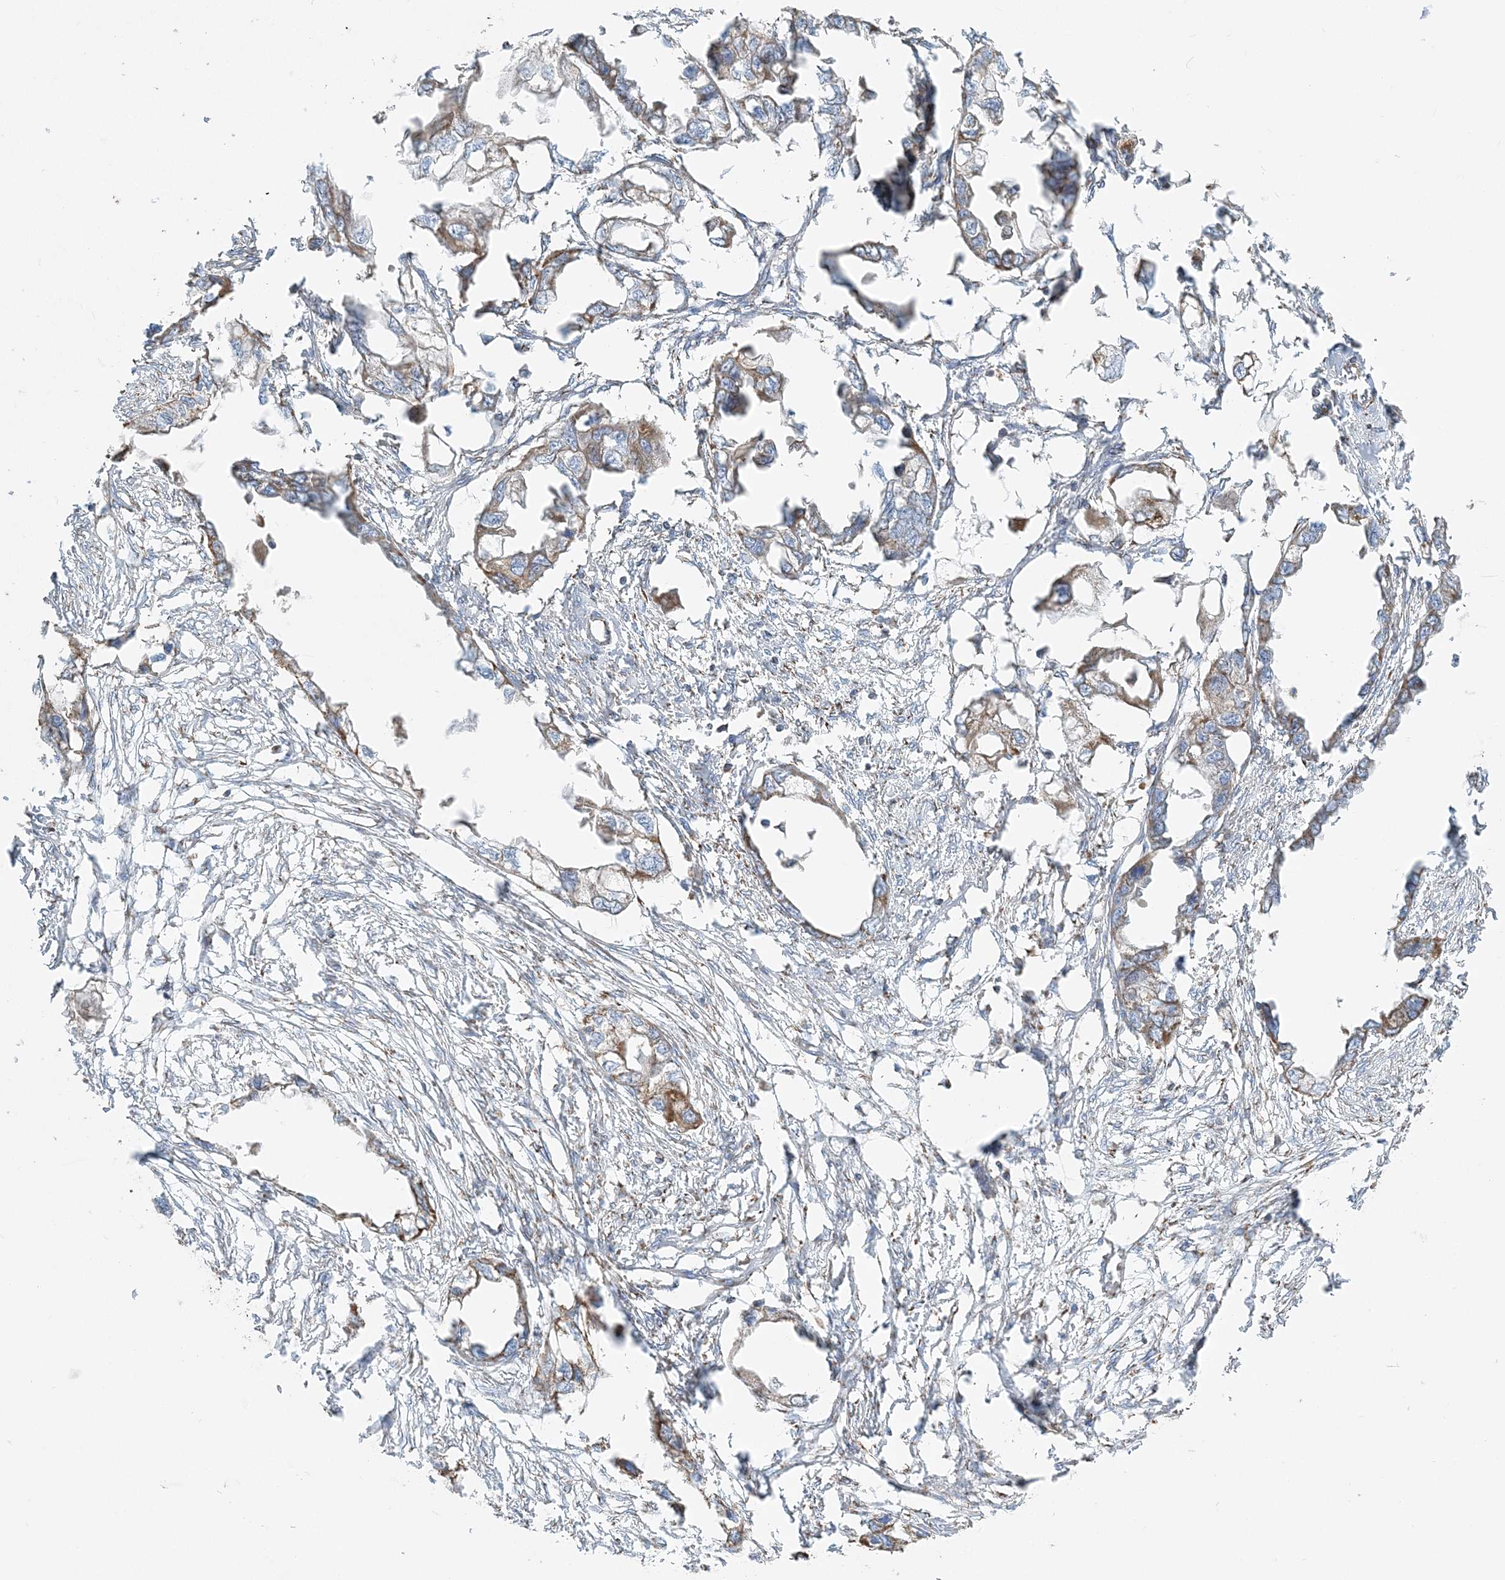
{"staining": {"intensity": "moderate", "quantity": "<25%", "location": "cytoplasmic/membranous"}, "tissue": "endometrial cancer", "cell_type": "Tumor cells", "image_type": "cancer", "snomed": [{"axis": "morphology", "description": "Adenocarcinoma, NOS"}, {"axis": "morphology", "description": "Adenocarcinoma, metastatic, NOS"}, {"axis": "topography", "description": "Adipose tissue"}, {"axis": "topography", "description": "Endometrium"}], "caption": "IHC staining of endometrial cancer, which reveals low levels of moderate cytoplasmic/membranous positivity in approximately <25% of tumor cells indicating moderate cytoplasmic/membranous protein staining. The staining was performed using DAB (3,3'-diaminobenzidine) (brown) for protein detection and nuclei were counterstained in hematoxylin (blue).", "gene": "RAB11FIP3", "patient": {"sex": "female", "age": 67}}